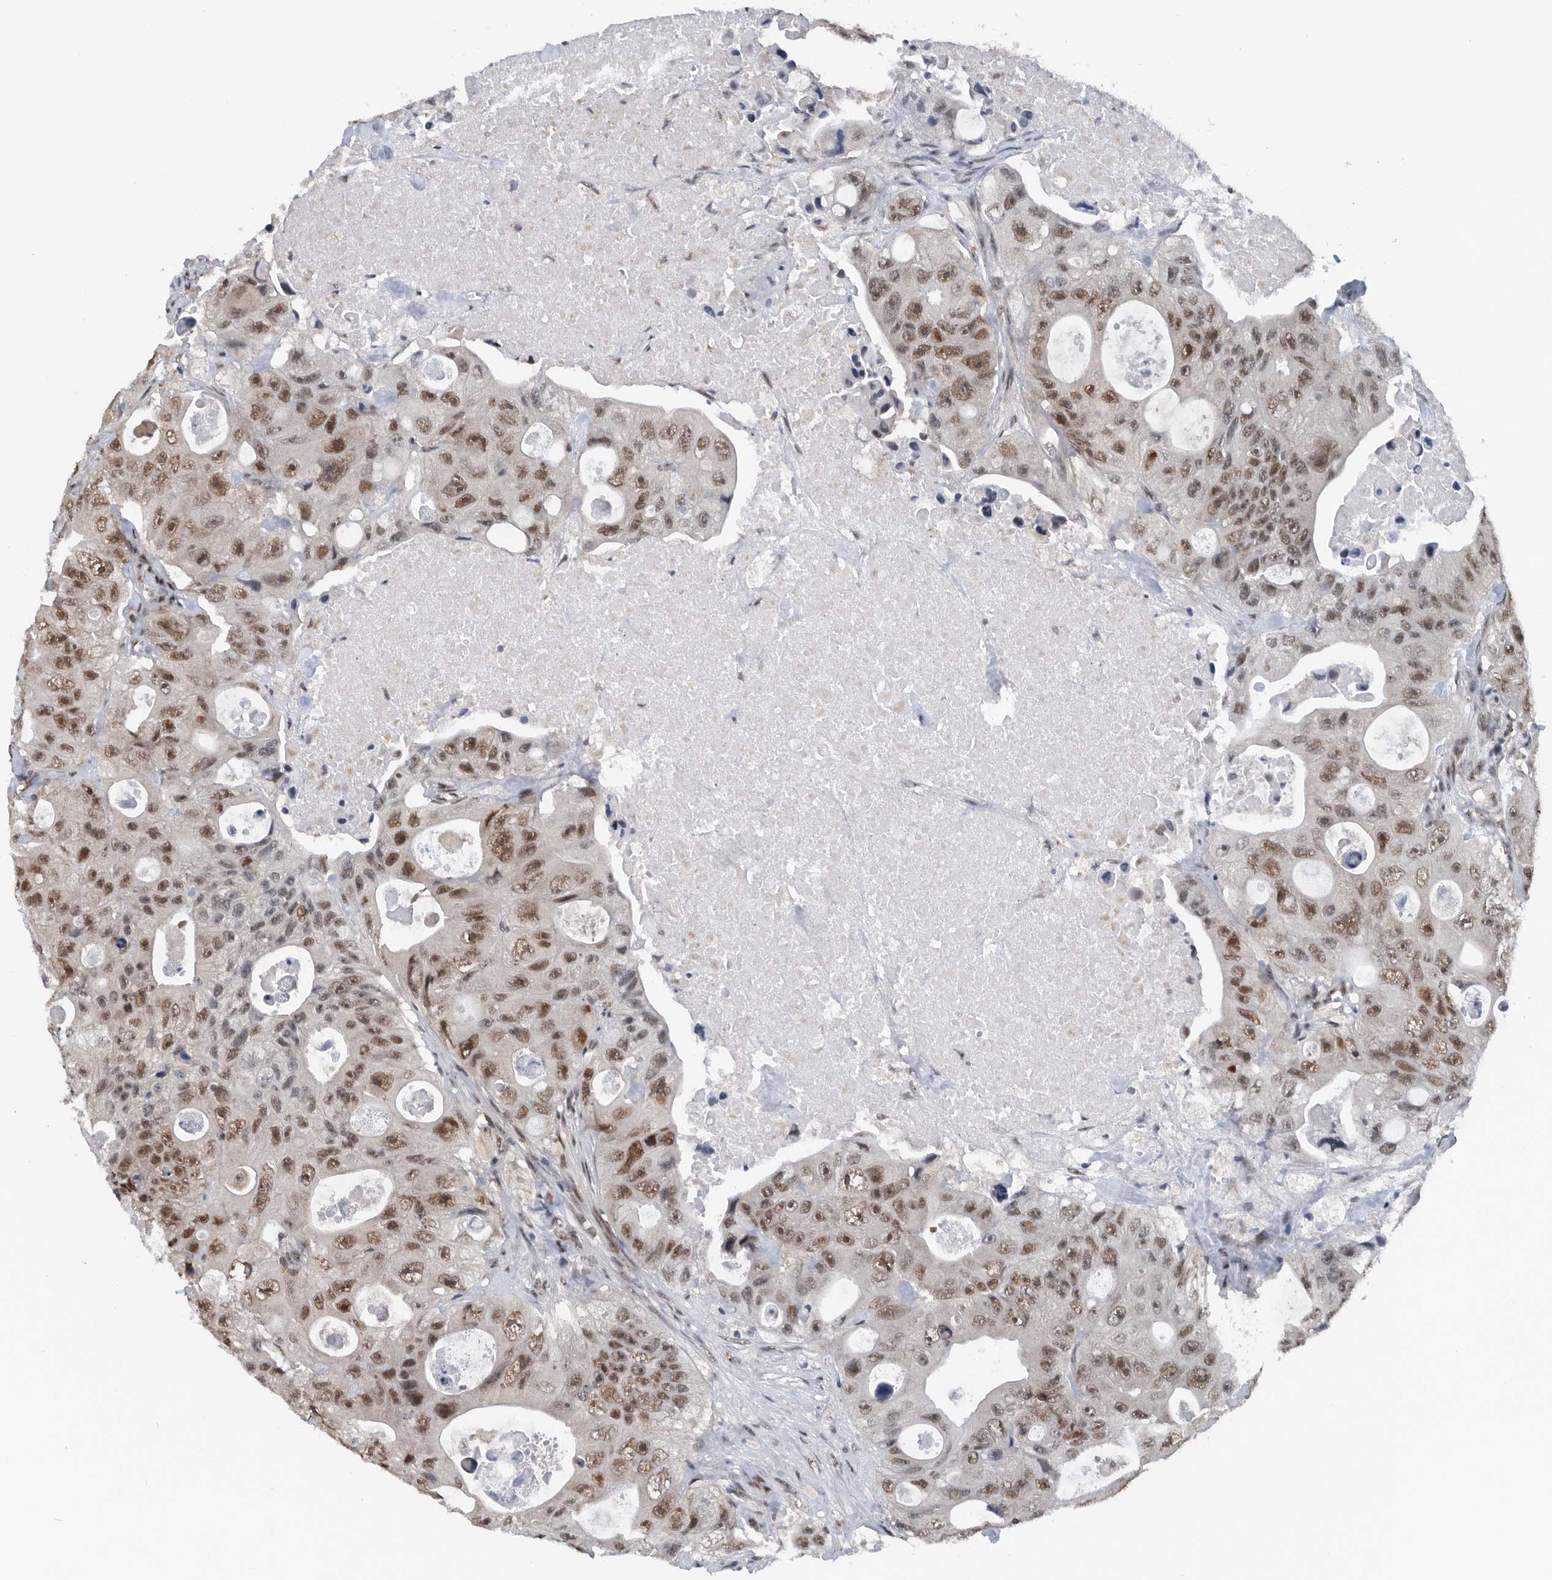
{"staining": {"intensity": "moderate", "quantity": ">75%", "location": "nuclear"}, "tissue": "colorectal cancer", "cell_type": "Tumor cells", "image_type": "cancer", "snomed": [{"axis": "morphology", "description": "Adenocarcinoma, NOS"}, {"axis": "topography", "description": "Colon"}], "caption": "IHC histopathology image of neoplastic tissue: adenocarcinoma (colorectal) stained using immunohistochemistry reveals medium levels of moderate protein expression localized specifically in the nuclear of tumor cells, appearing as a nuclear brown color.", "gene": "ZNF260", "patient": {"sex": "female", "age": 46}}